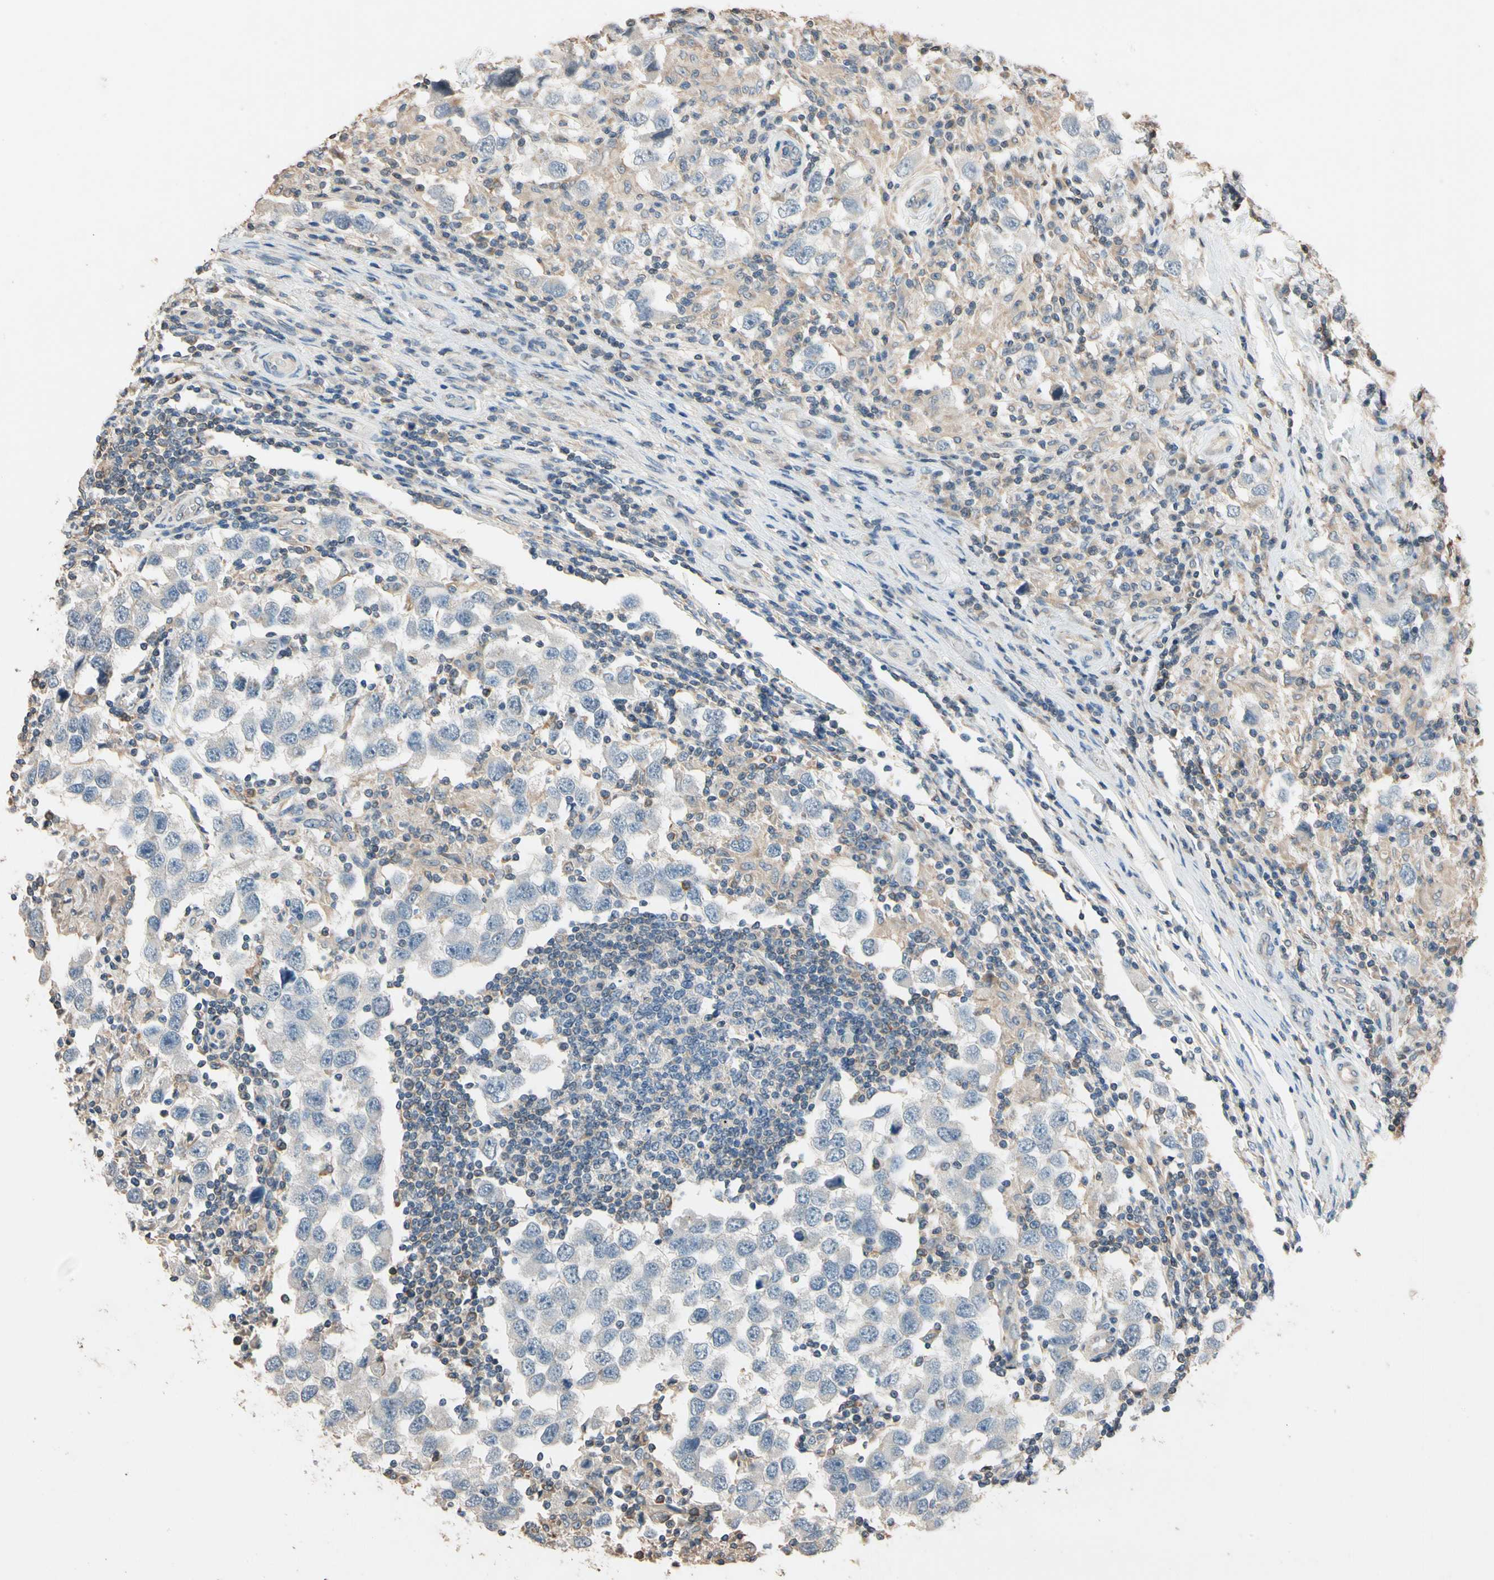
{"staining": {"intensity": "negative", "quantity": "none", "location": "none"}, "tissue": "testis cancer", "cell_type": "Tumor cells", "image_type": "cancer", "snomed": [{"axis": "morphology", "description": "Carcinoma, Embryonal, NOS"}, {"axis": "topography", "description": "Testis"}], "caption": "Embryonal carcinoma (testis) stained for a protein using immunohistochemistry (IHC) shows no staining tumor cells.", "gene": "MAP3K7", "patient": {"sex": "male", "age": 21}}